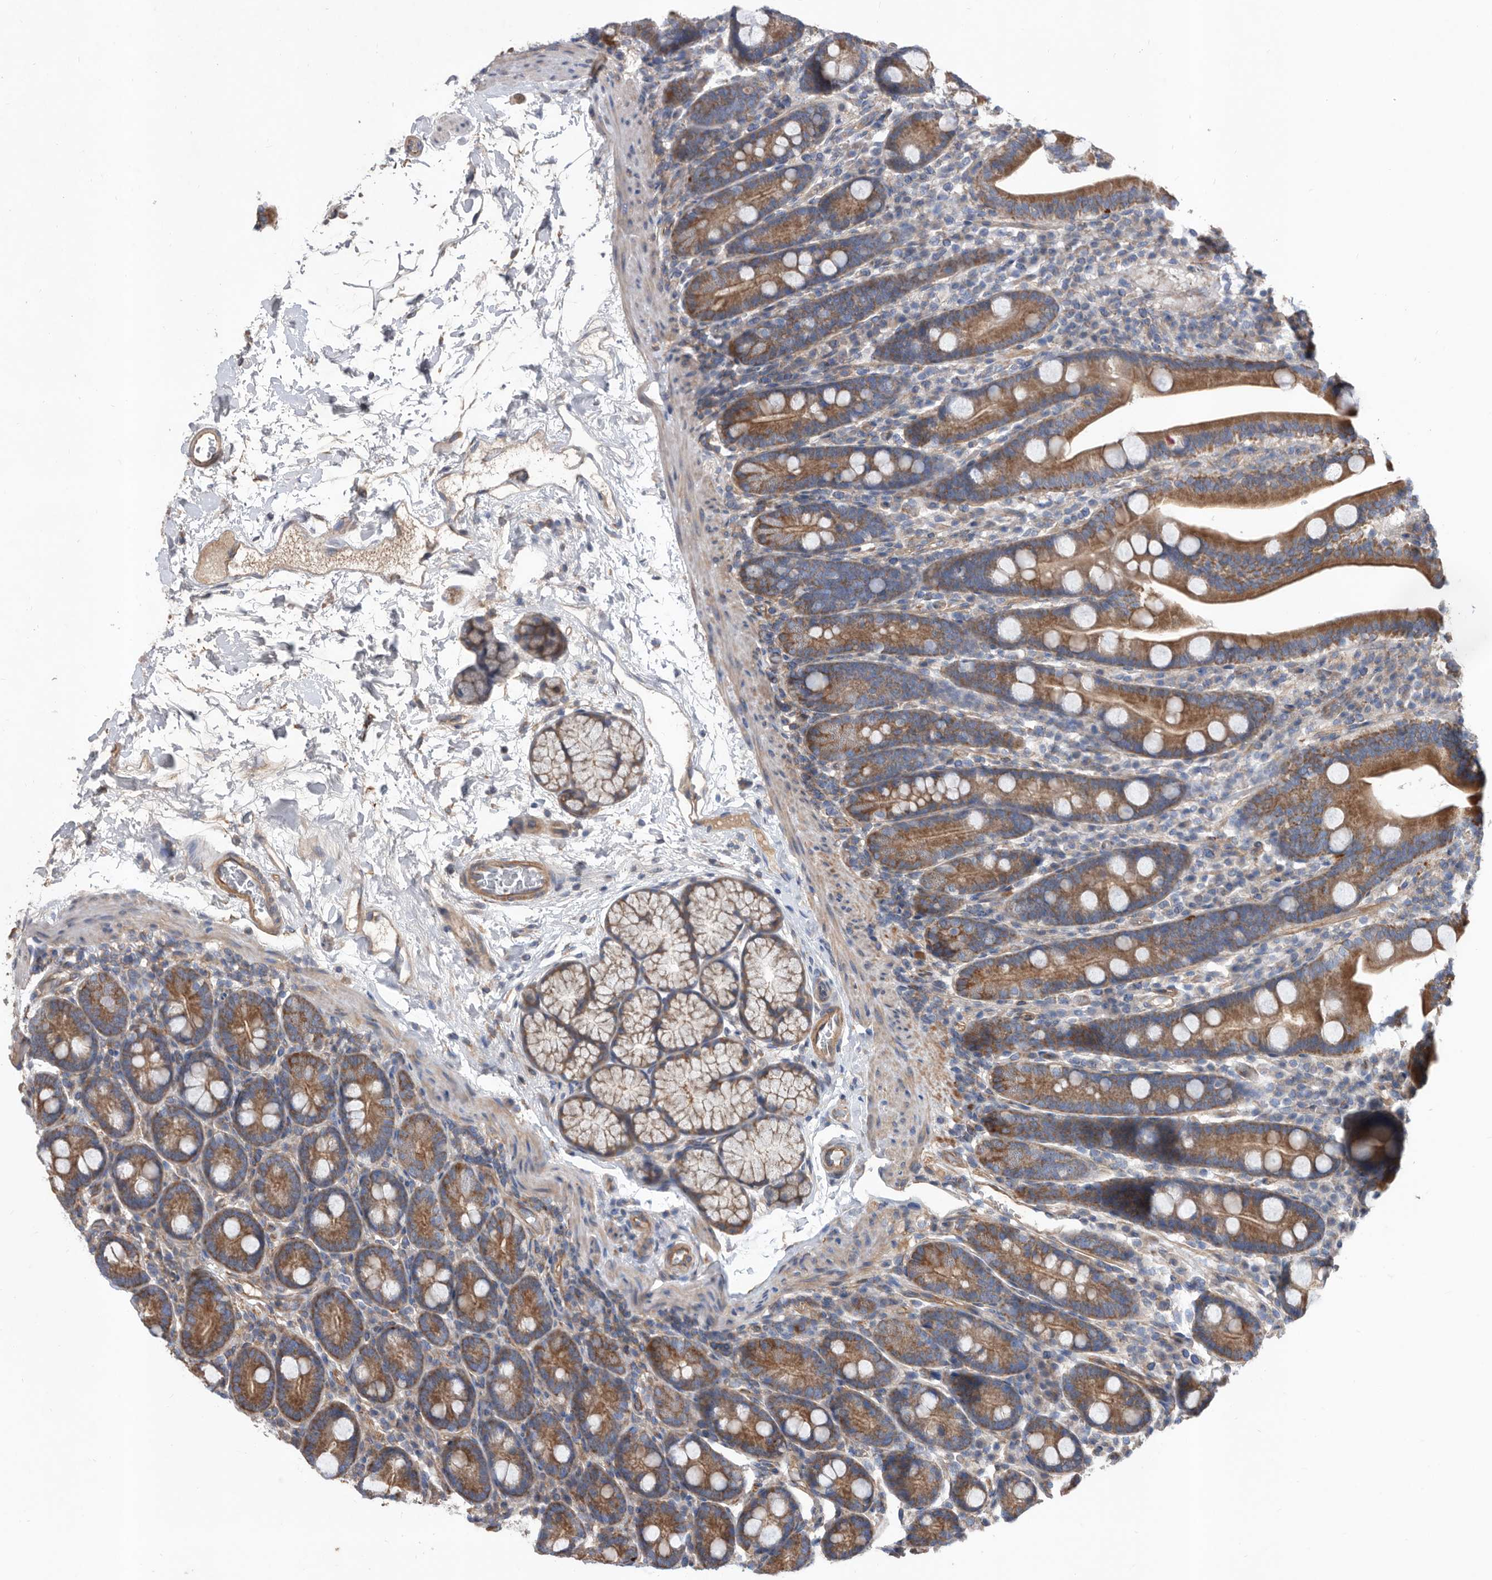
{"staining": {"intensity": "moderate", "quantity": ">75%", "location": "cytoplasmic/membranous"}, "tissue": "duodenum", "cell_type": "Glandular cells", "image_type": "normal", "snomed": [{"axis": "morphology", "description": "Normal tissue, NOS"}, {"axis": "topography", "description": "Duodenum"}], "caption": "The immunohistochemical stain highlights moderate cytoplasmic/membranous staining in glandular cells of normal duodenum.", "gene": "ATP13A3", "patient": {"sex": "male", "age": 35}}